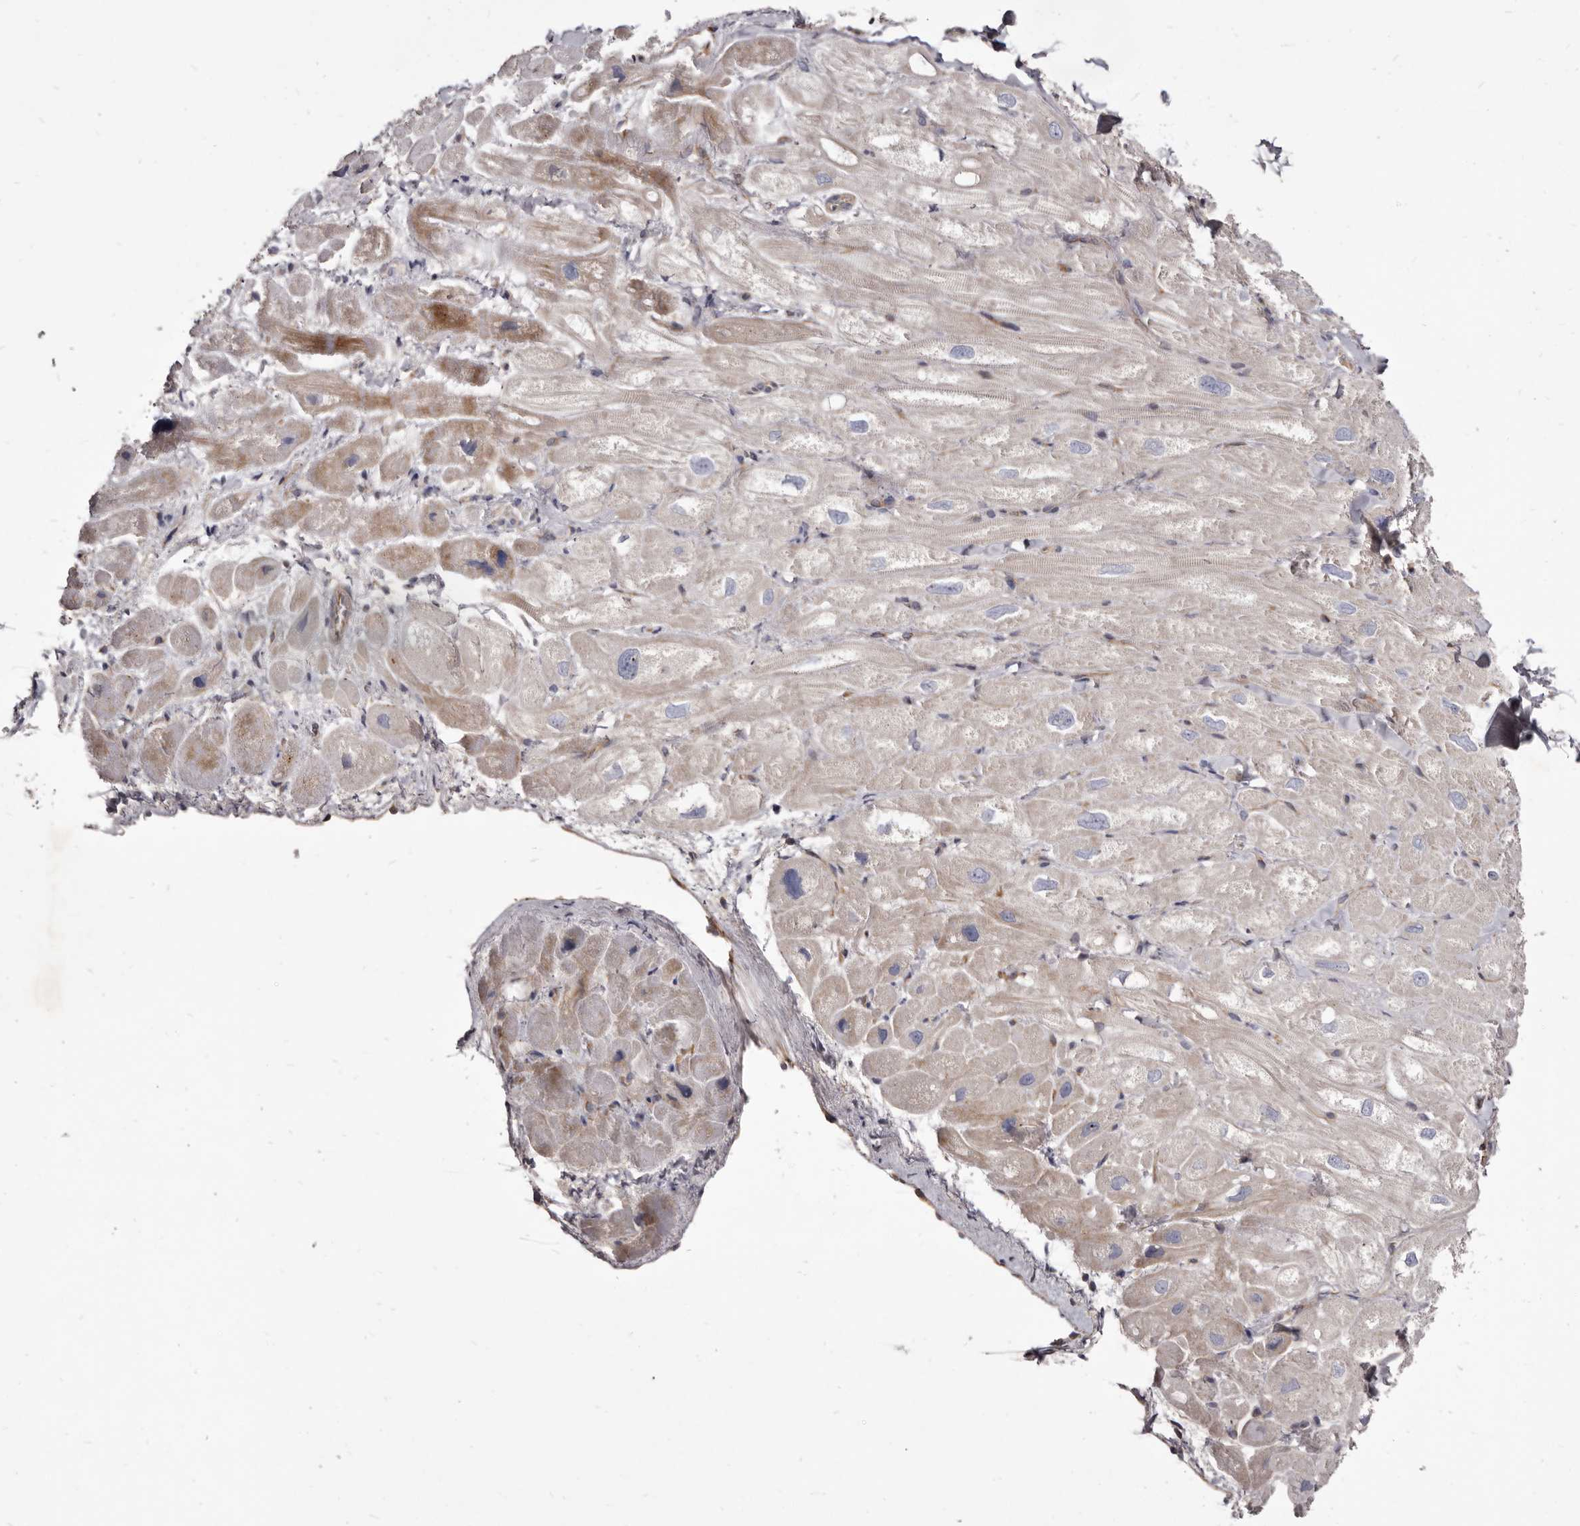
{"staining": {"intensity": "weak", "quantity": "<25%", "location": "cytoplasmic/membranous"}, "tissue": "heart muscle", "cell_type": "Cardiomyocytes", "image_type": "normal", "snomed": [{"axis": "morphology", "description": "Normal tissue, NOS"}, {"axis": "topography", "description": "Heart"}], "caption": "The micrograph demonstrates no significant positivity in cardiomyocytes of heart muscle.", "gene": "FAS", "patient": {"sex": "male", "age": 49}}